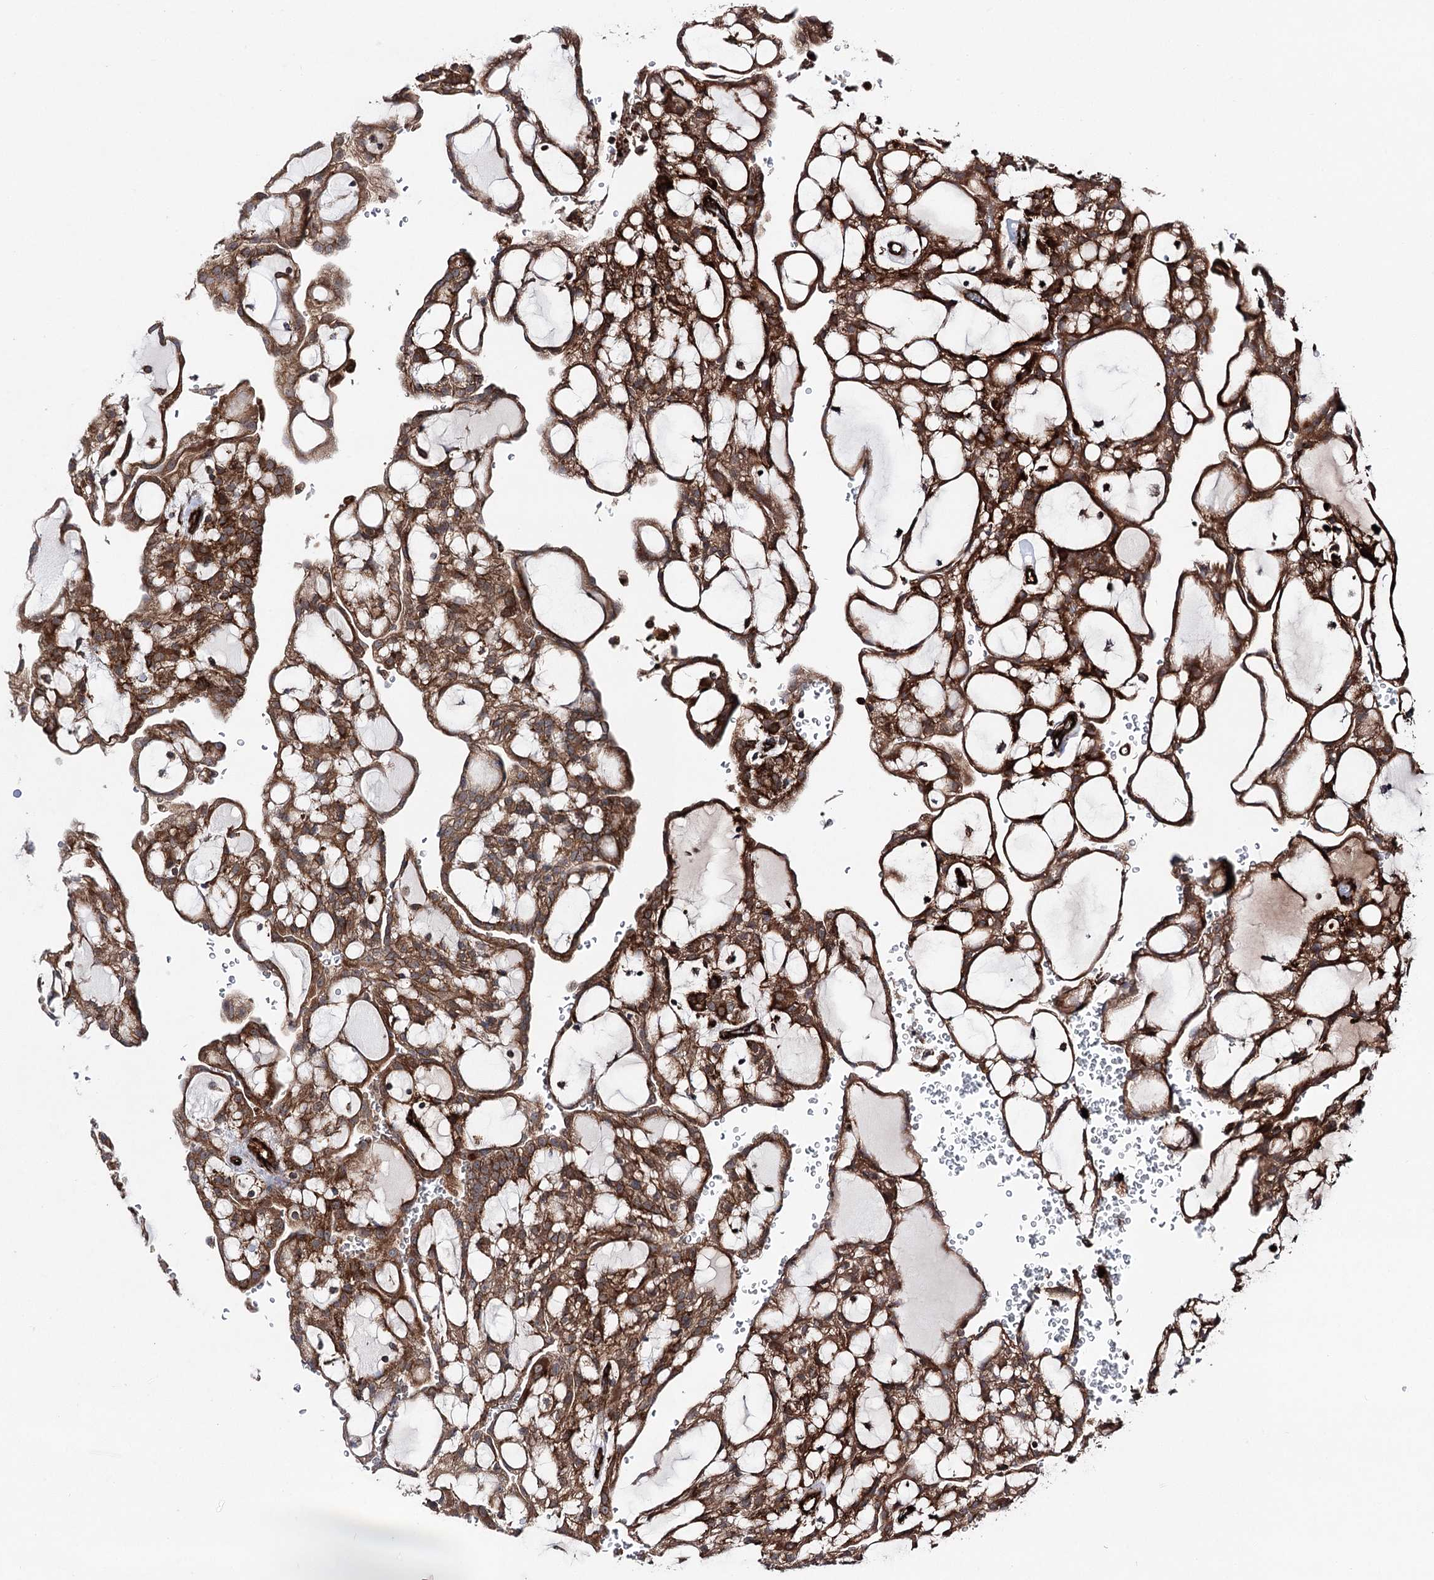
{"staining": {"intensity": "moderate", "quantity": ">75%", "location": "cytoplasmic/membranous"}, "tissue": "renal cancer", "cell_type": "Tumor cells", "image_type": "cancer", "snomed": [{"axis": "morphology", "description": "Adenocarcinoma, NOS"}, {"axis": "topography", "description": "Kidney"}], "caption": "Immunohistochemical staining of human renal cancer (adenocarcinoma) exhibits moderate cytoplasmic/membranous protein positivity in about >75% of tumor cells.", "gene": "MIB1", "patient": {"sex": "male", "age": 63}}